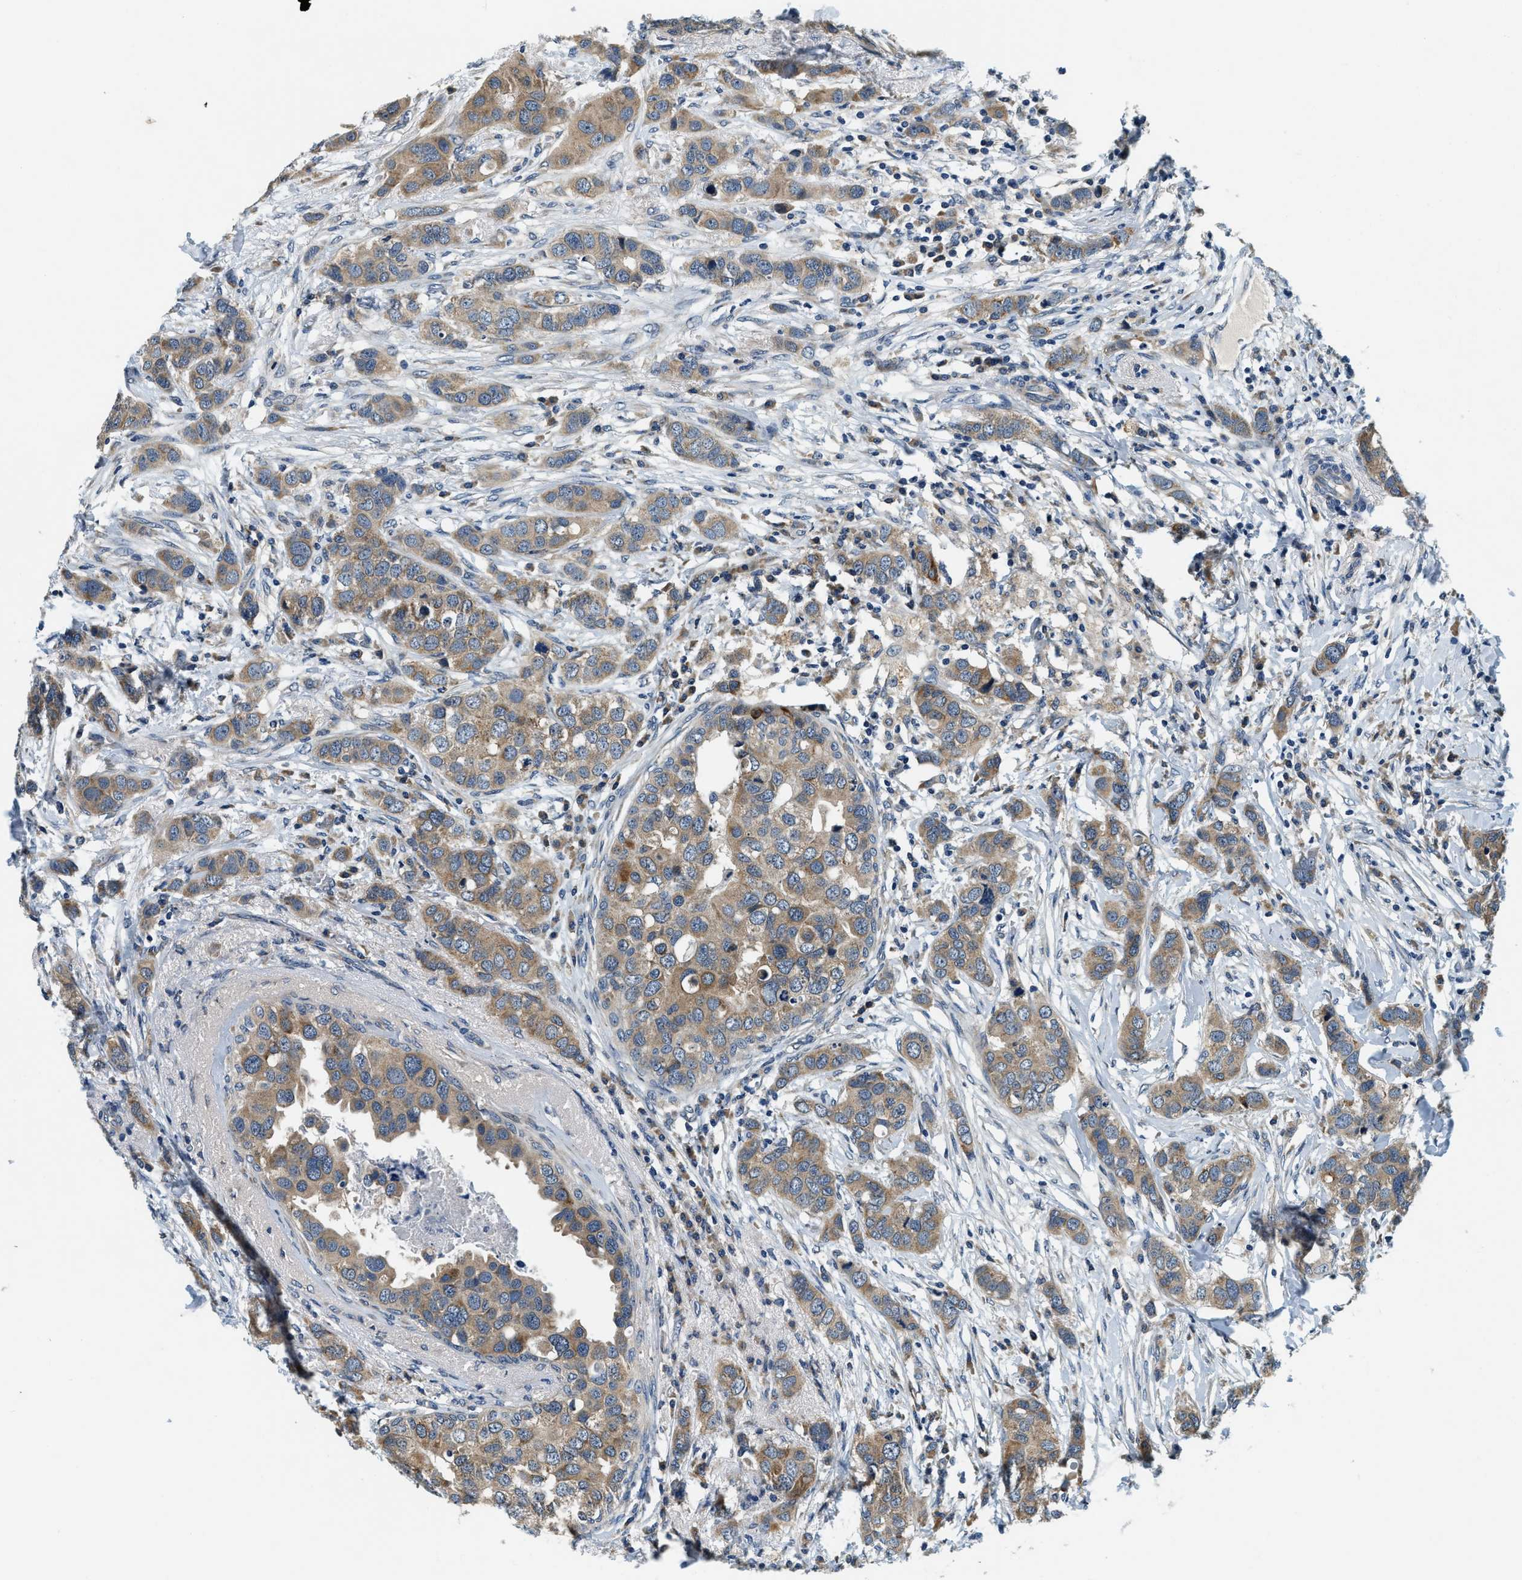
{"staining": {"intensity": "moderate", "quantity": ">75%", "location": "cytoplasmic/membranous"}, "tissue": "breast cancer", "cell_type": "Tumor cells", "image_type": "cancer", "snomed": [{"axis": "morphology", "description": "Duct carcinoma"}, {"axis": "topography", "description": "Breast"}], "caption": "Protein expression analysis of human breast cancer (invasive ductal carcinoma) reveals moderate cytoplasmic/membranous positivity in approximately >75% of tumor cells.", "gene": "YAE1", "patient": {"sex": "female", "age": 50}}